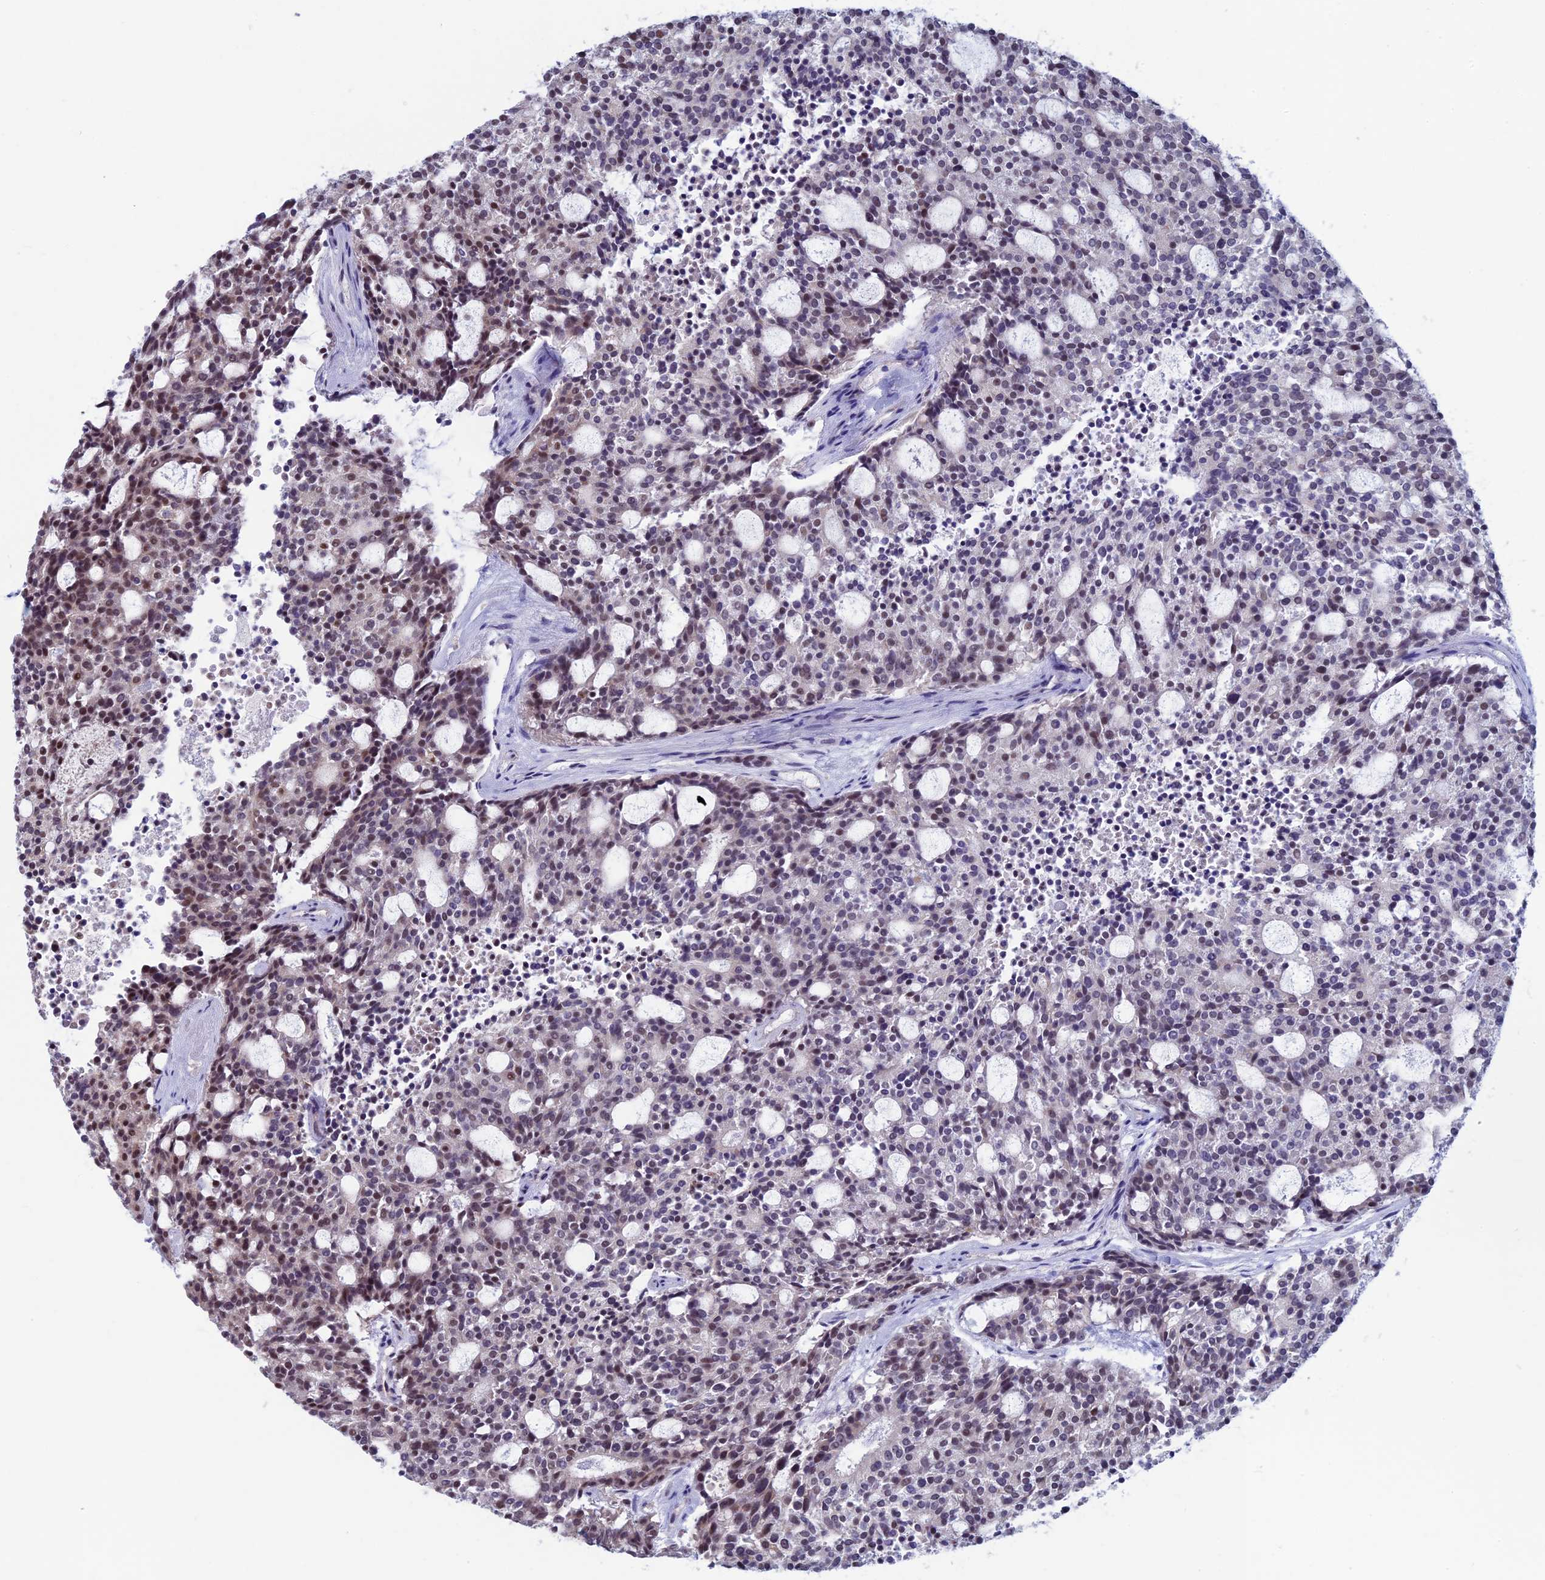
{"staining": {"intensity": "moderate", "quantity": "<25%", "location": "nuclear"}, "tissue": "carcinoid", "cell_type": "Tumor cells", "image_type": "cancer", "snomed": [{"axis": "morphology", "description": "Carcinoid, malignant, NOS"}, {"axis": "topography", "description": "Pancreas"}], "caption": "This is a micrograph of immunohistochemistry staining of carcinoid (malignant), which shows moderate staining in the nuclear of tumor cells.", "gene": "SPIRE1", "patient": {"sex": "female", "age": 54}}